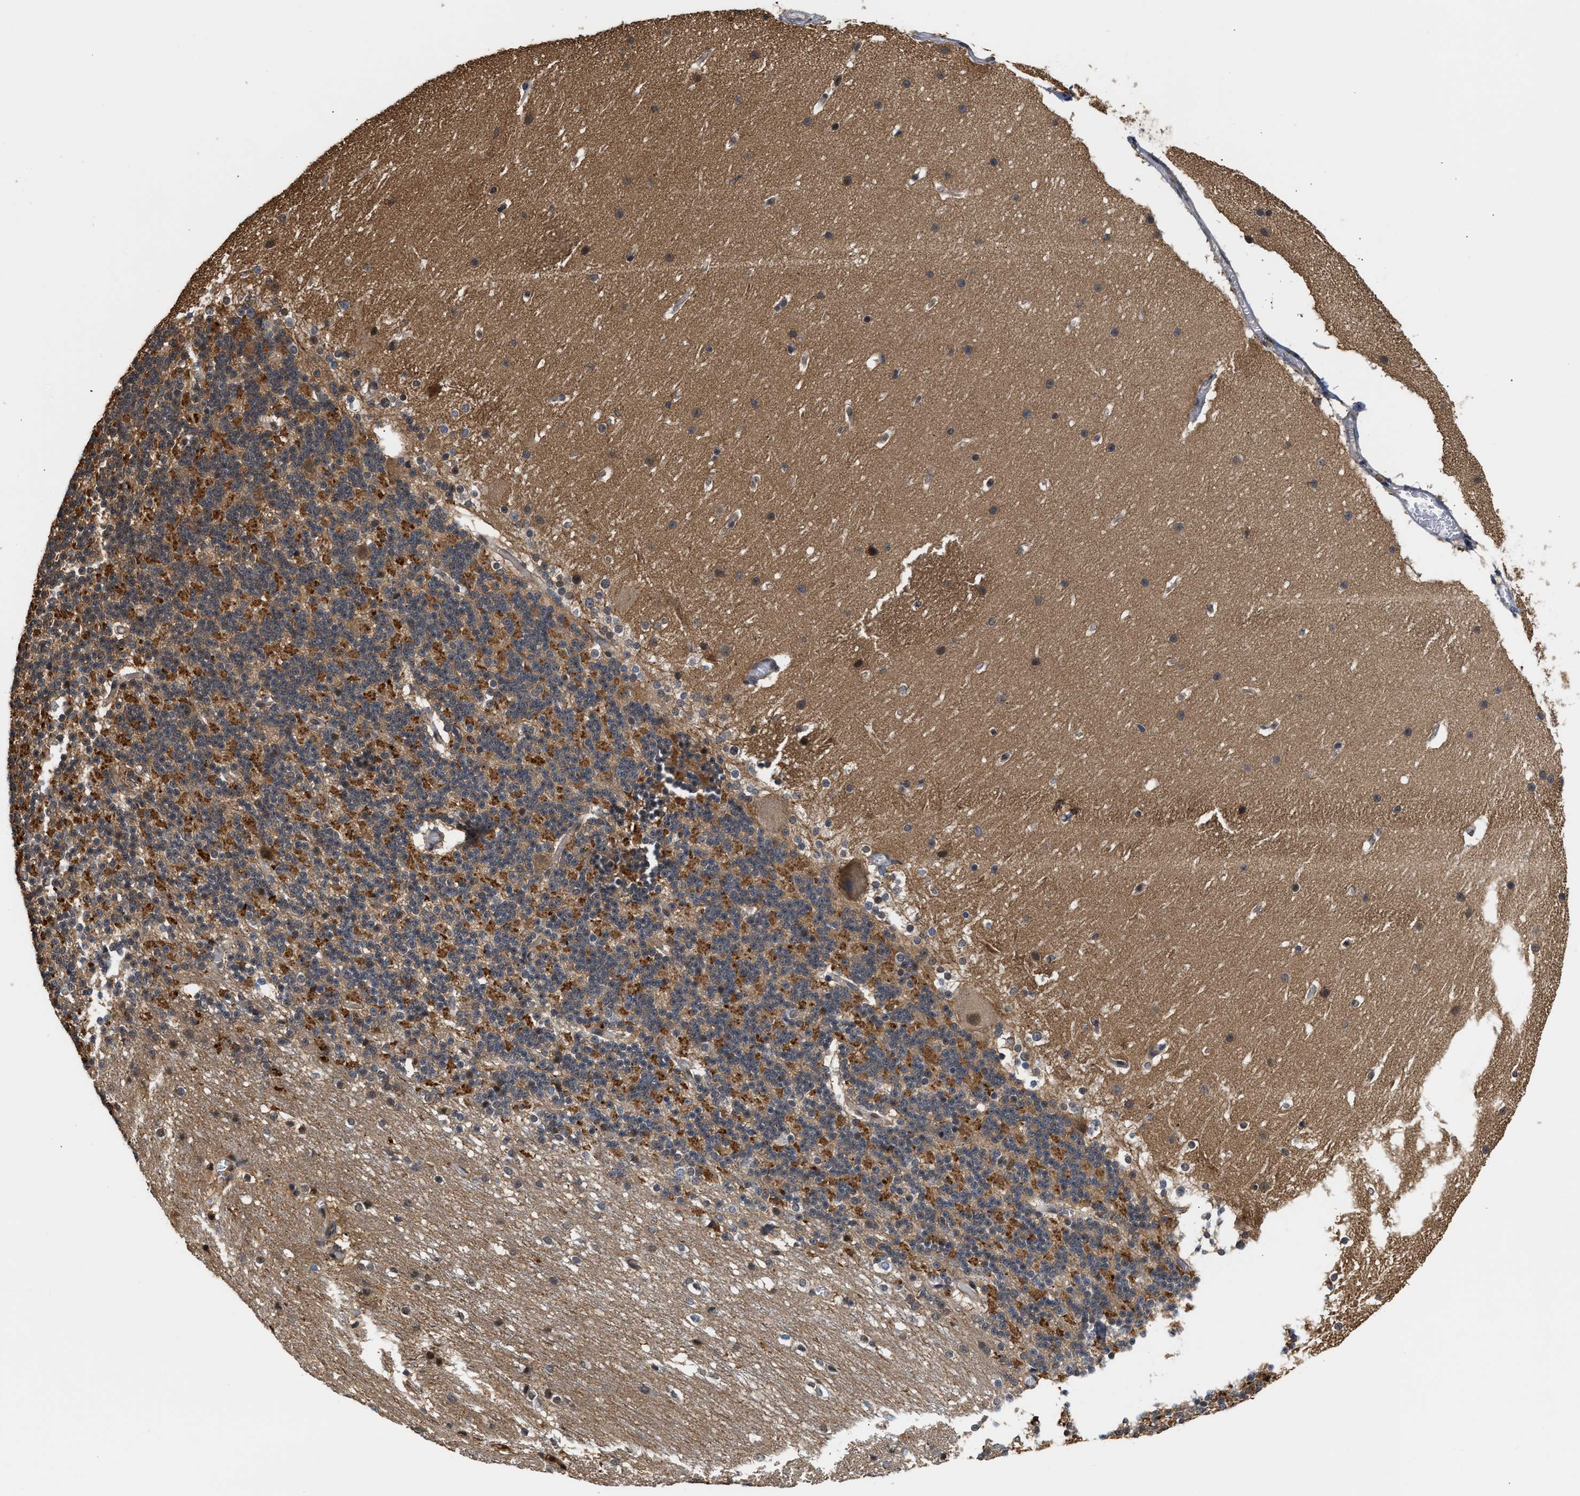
{"staining": {"intensity": "strong", "quantity": "25%-75%", "location": "cytoplasmic/membranous"}, "tissue": "cerebellum", "cell_type": "Cells in granular layer", "image_type": "normal", "snomed": [{"axis": "morphology", "description": "Normal tissue, NOS"}, {"axis": "topography", "description": "Cerebellum"}], "caption": "This histopathology image displays unremarkable cerebellum stained with immunohistochemistry to label a protein in brown. The cytoplasmic/membranous of cells in granular layer show strong positivity for the protein. Nuclei are counter-stained blue.", "gene": "SCAI", "patient": {"sex": "female", "age": 19}}